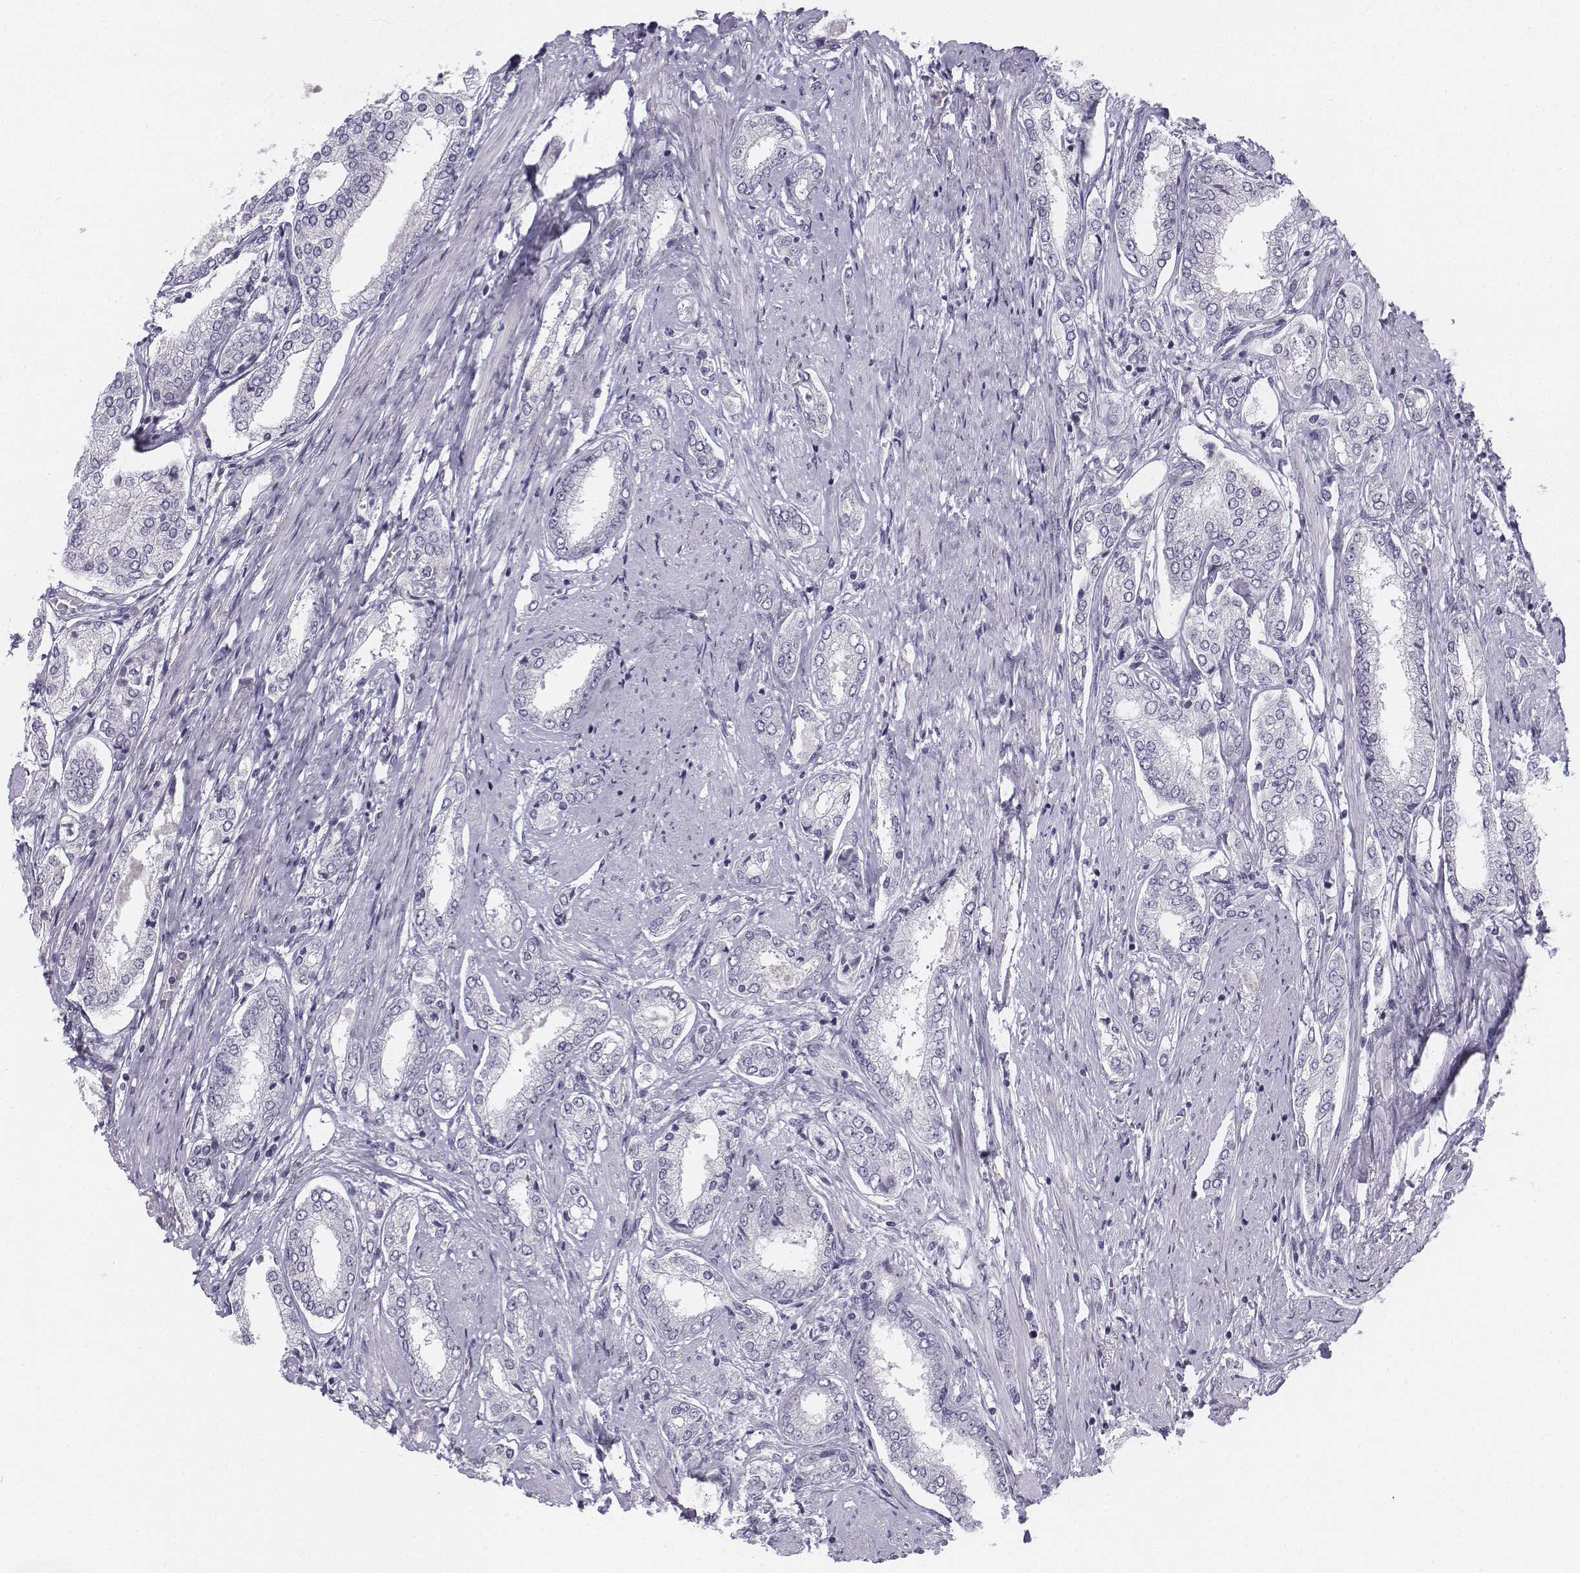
{"staining": {"intensity": "negative", "quantity": "none", "location": "none"}, "tissue": "prostate cancer", "cell_type": "Tumor cells", "image_type": "cancer", "snomed": [{"axis": "morphology", "description": "Adenocarcinoma, NOS"}, {"axis": "topography", "description": "Prostate"}], "caption": "Histopathology image shows no protein staining in tumor cells of prostate adenocarcinoma tissue.", "gene": "PENK", "patient": {"sex": "male", "age": 63}}